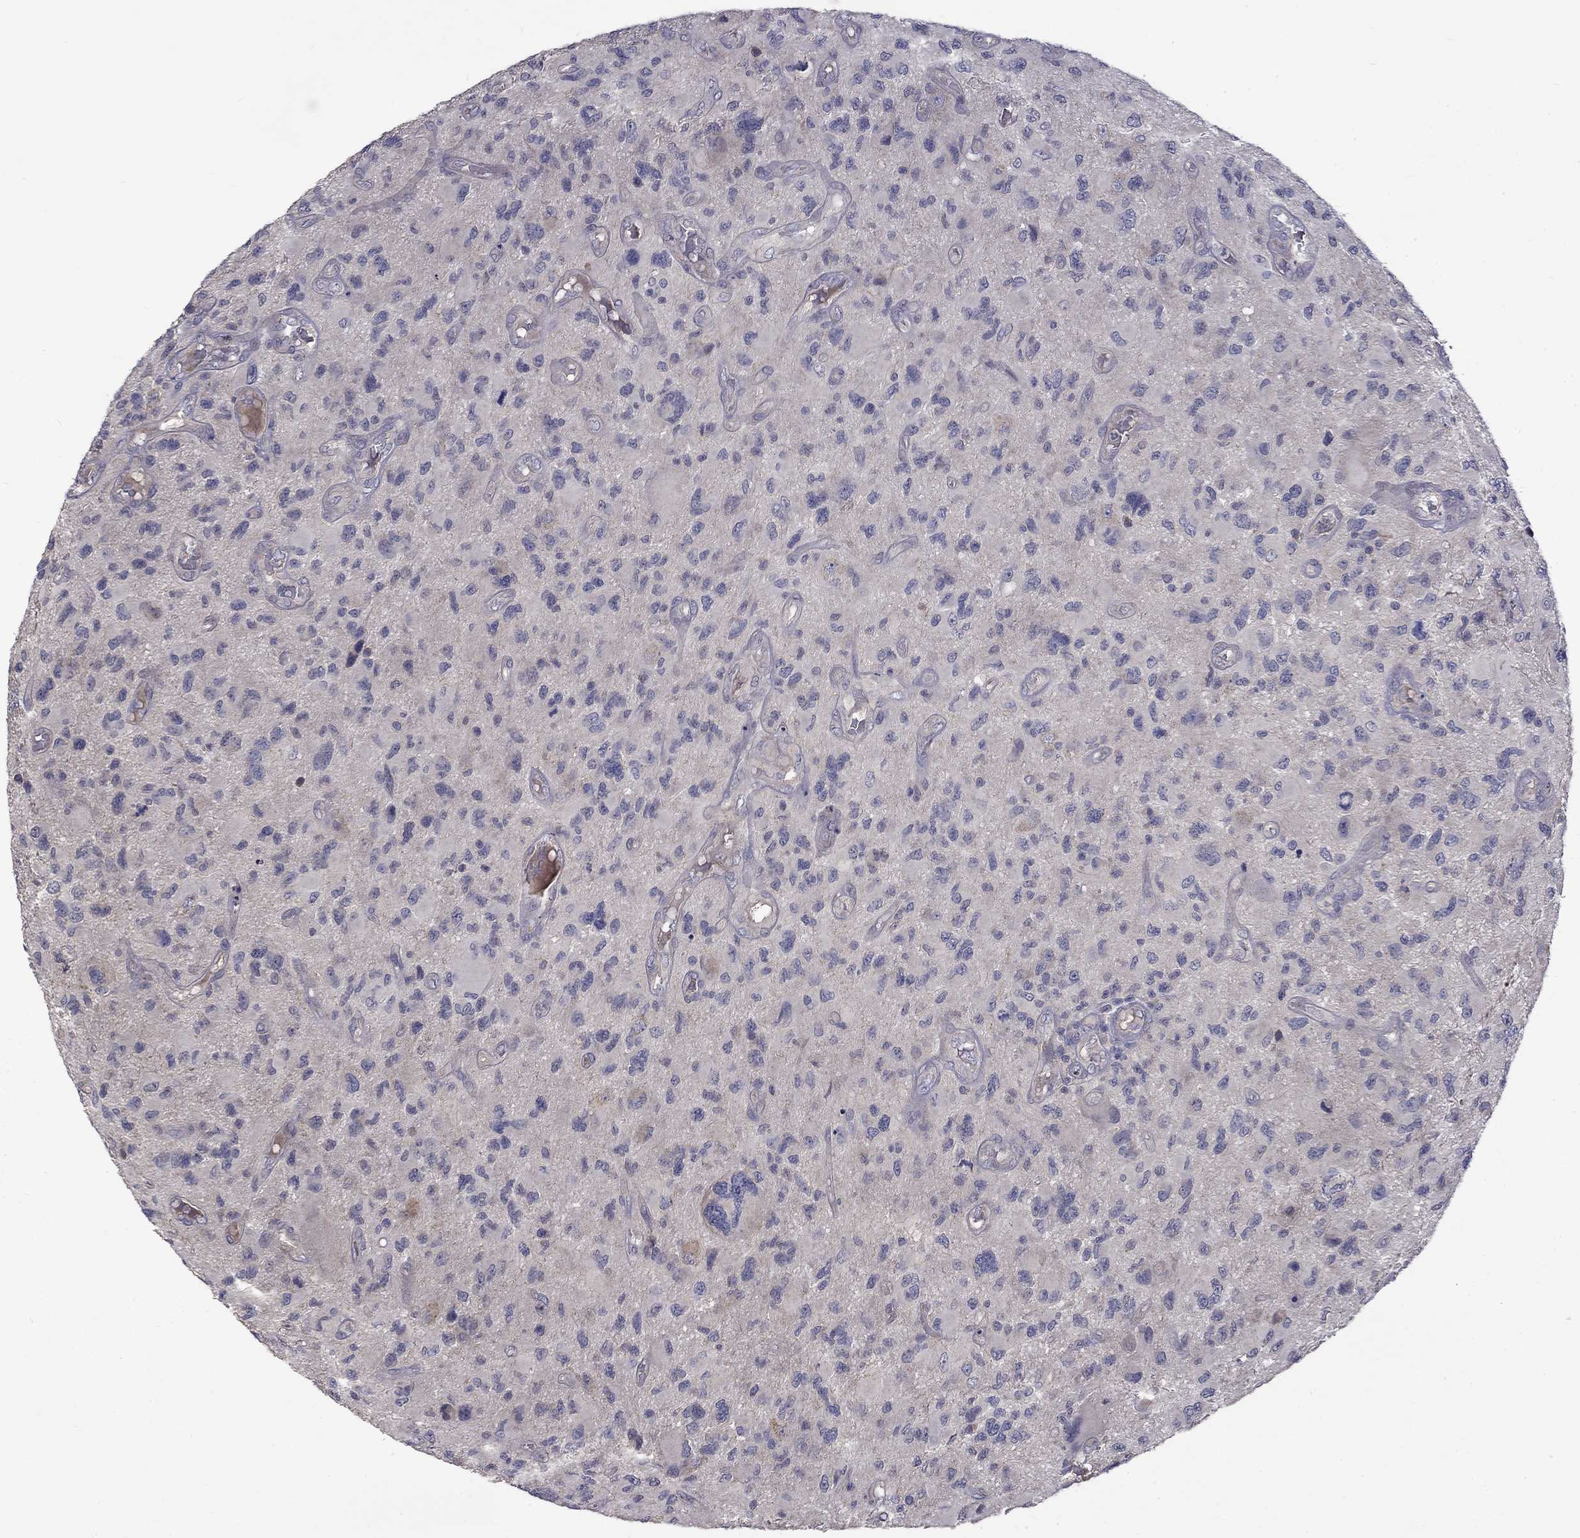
{"staining": {"intensity": "moderate", "quantity": "<25%", "location": "cytoplasmic/membranous"}, "tissue": "glioma", "cell_type": "Tumor cells", "image_type": "cancer", "snomed": [{"axis": "morphology", "description": "Glioma, malignant, NOS"}, {"axis": "morphology", "description": "Glioma, malignant, High grade"}, {"axis": "topography", "description": "Brain"}], "caption": "This is an image of immunohistochemistry (IHC) staining of glioma, which shows moderate expression in the cytoplasmic/membranous of tumor cells.", "gene": "SLC39A14", "patient": {"sex": "female", "age": 71}}